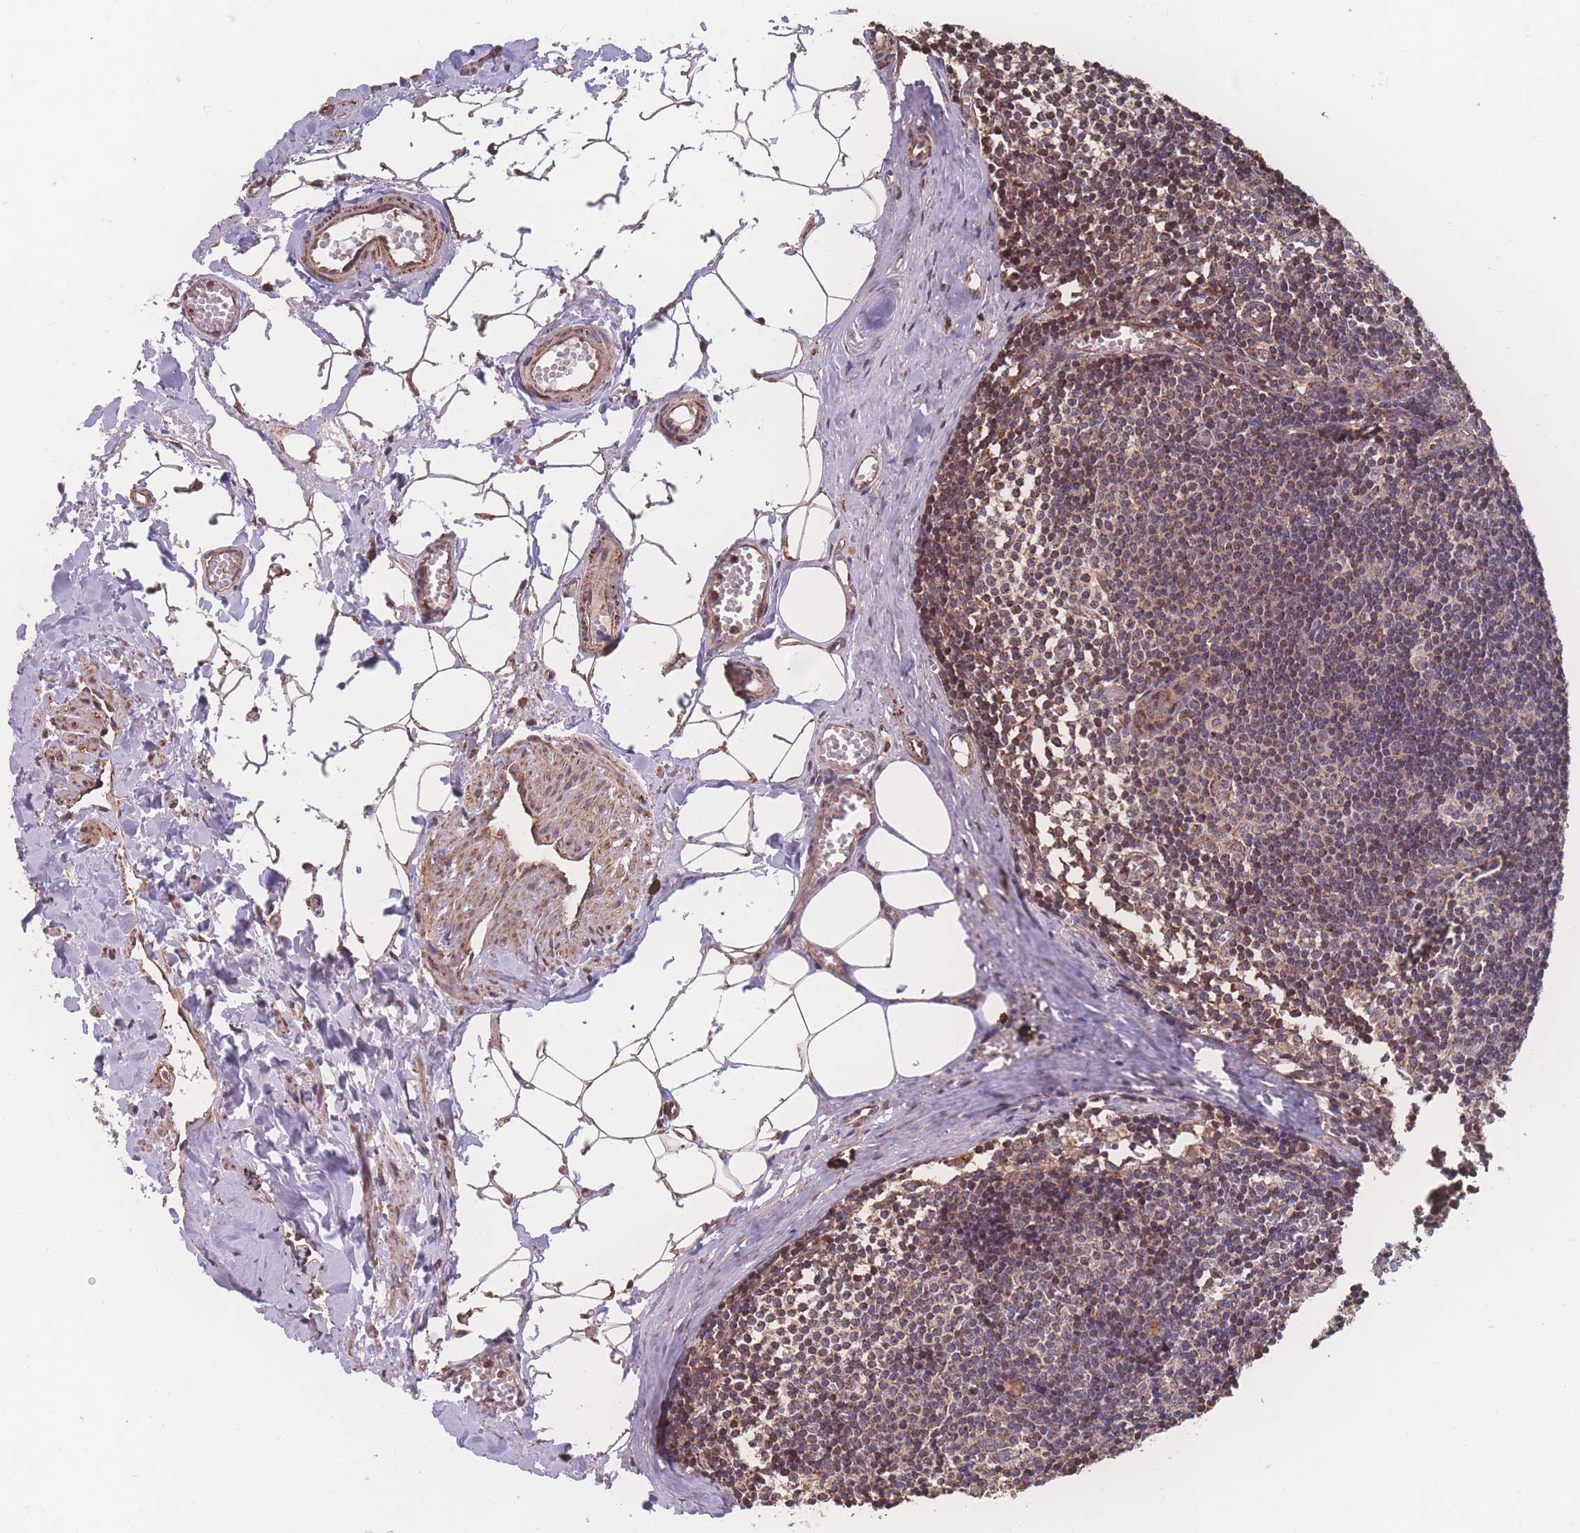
{"staining": {"intensity": "moderate", "quantity": "25%-75%", "location": "cytoplasmic/membranous"}, "tissue": "lymph node", "cell_type": "Germinal center cells", "image_type": "normal", "snomed": [{"axis": "morphology", "description": "Normal tissue, NOS"}, {"axis": "topography", "description": "Lymph node"}], "caption": "Human lymph node stained with a brown dye shows moderate cytoplasmic/membranous positive staining in approximately 25%-75% of germinal center cells.", "gene": "SGSM3", "patient": {"sex": "female", "age": 42}}